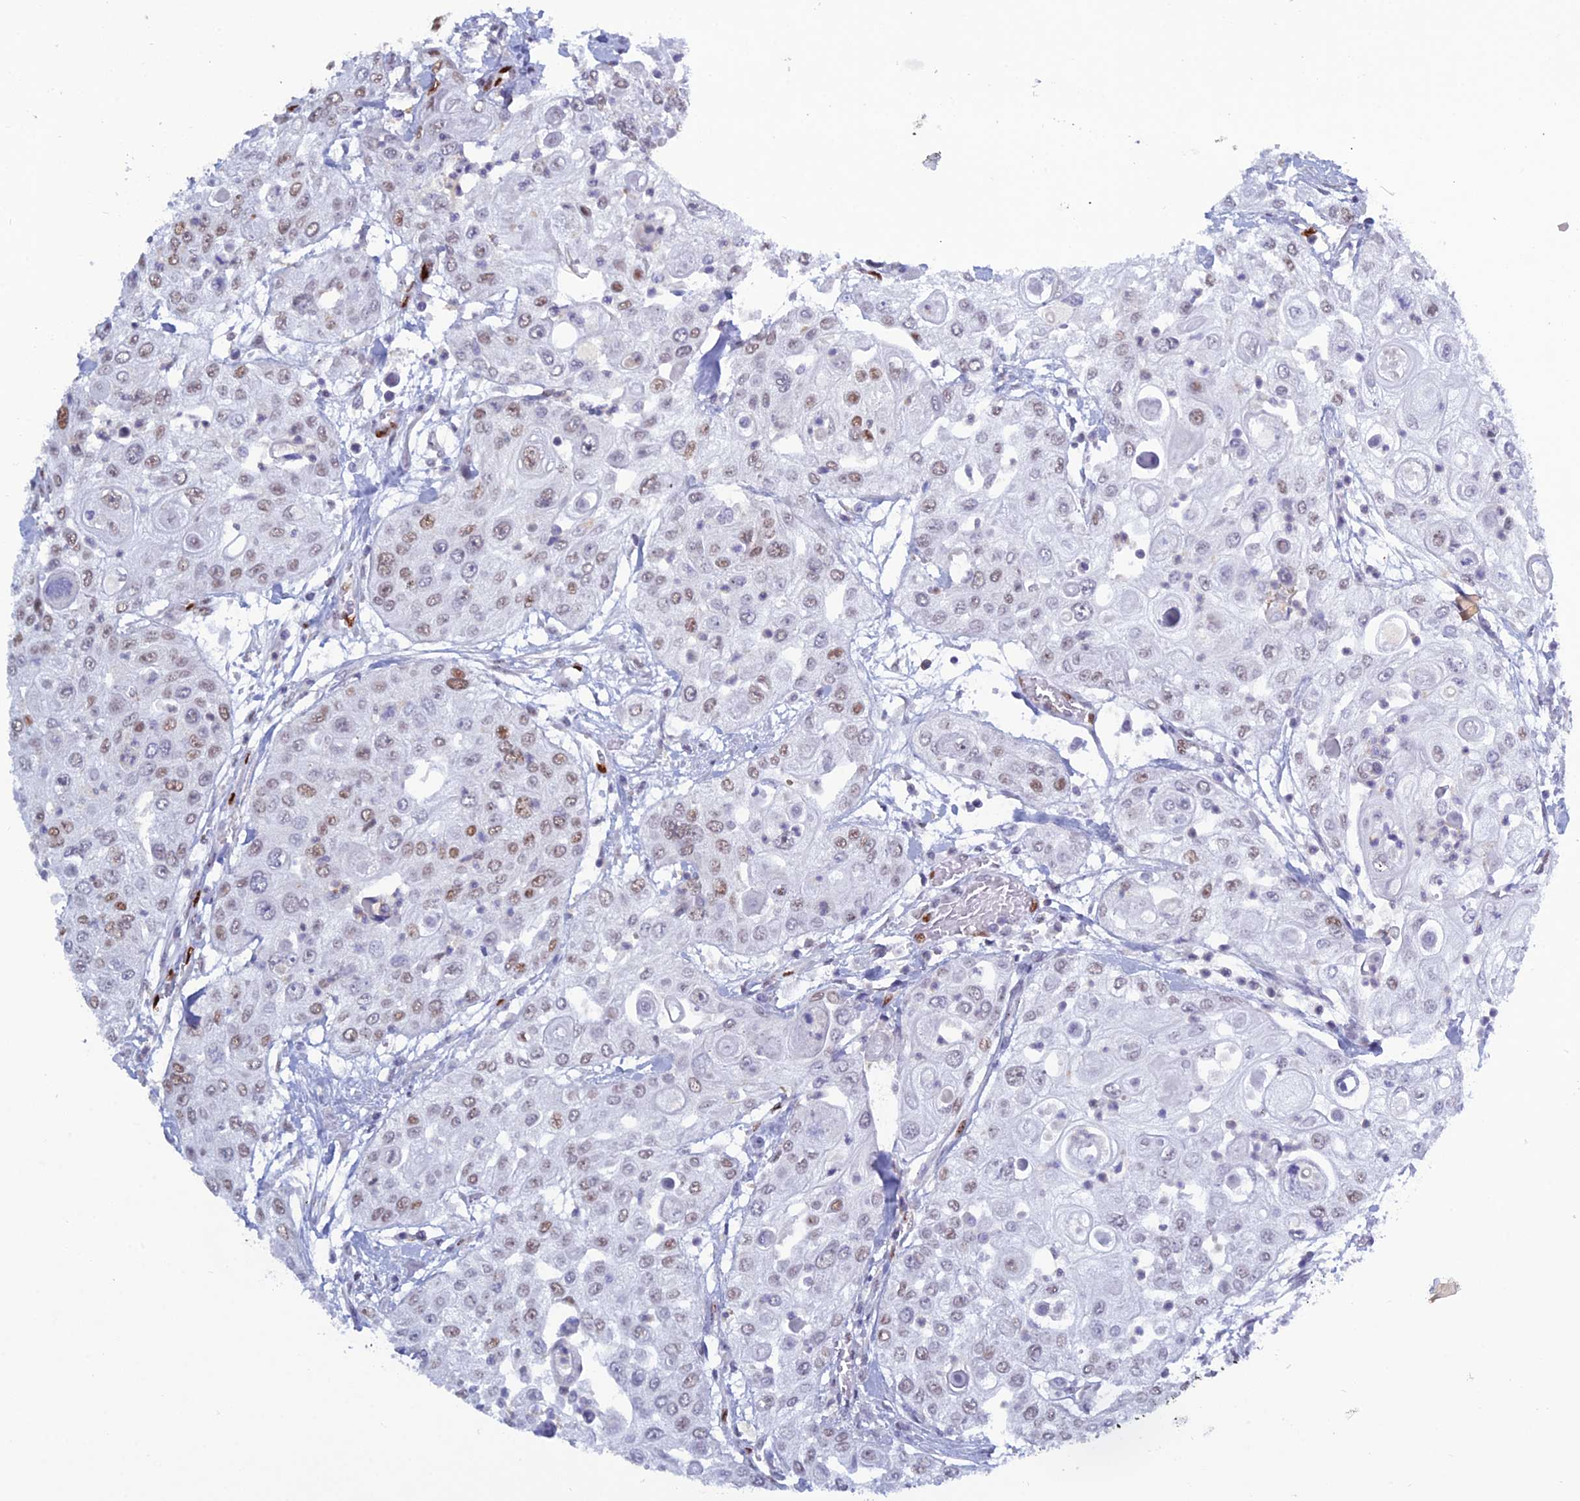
{"staining": {"intensity": "moderate", "quantity": "<25%", "location": "nuclear"}, "tissue": "urothelial cancer", "cell_type": "Tumor cells", "image_type": "cancer", "snomed": [{"axis": "morphology", "description": "Urothelial carcinoma, High grade"}, {"axis": "topography", "description": "Urinary bladder"}], "caption": "High-grade urothelial carcinoma was stained to show a protein in brown. There is low levels of moderate nuclear positivity in approximately <25% of tumor cells.", "gene": "NOL4L", "patient": {"sex": "female", "age": 79}}